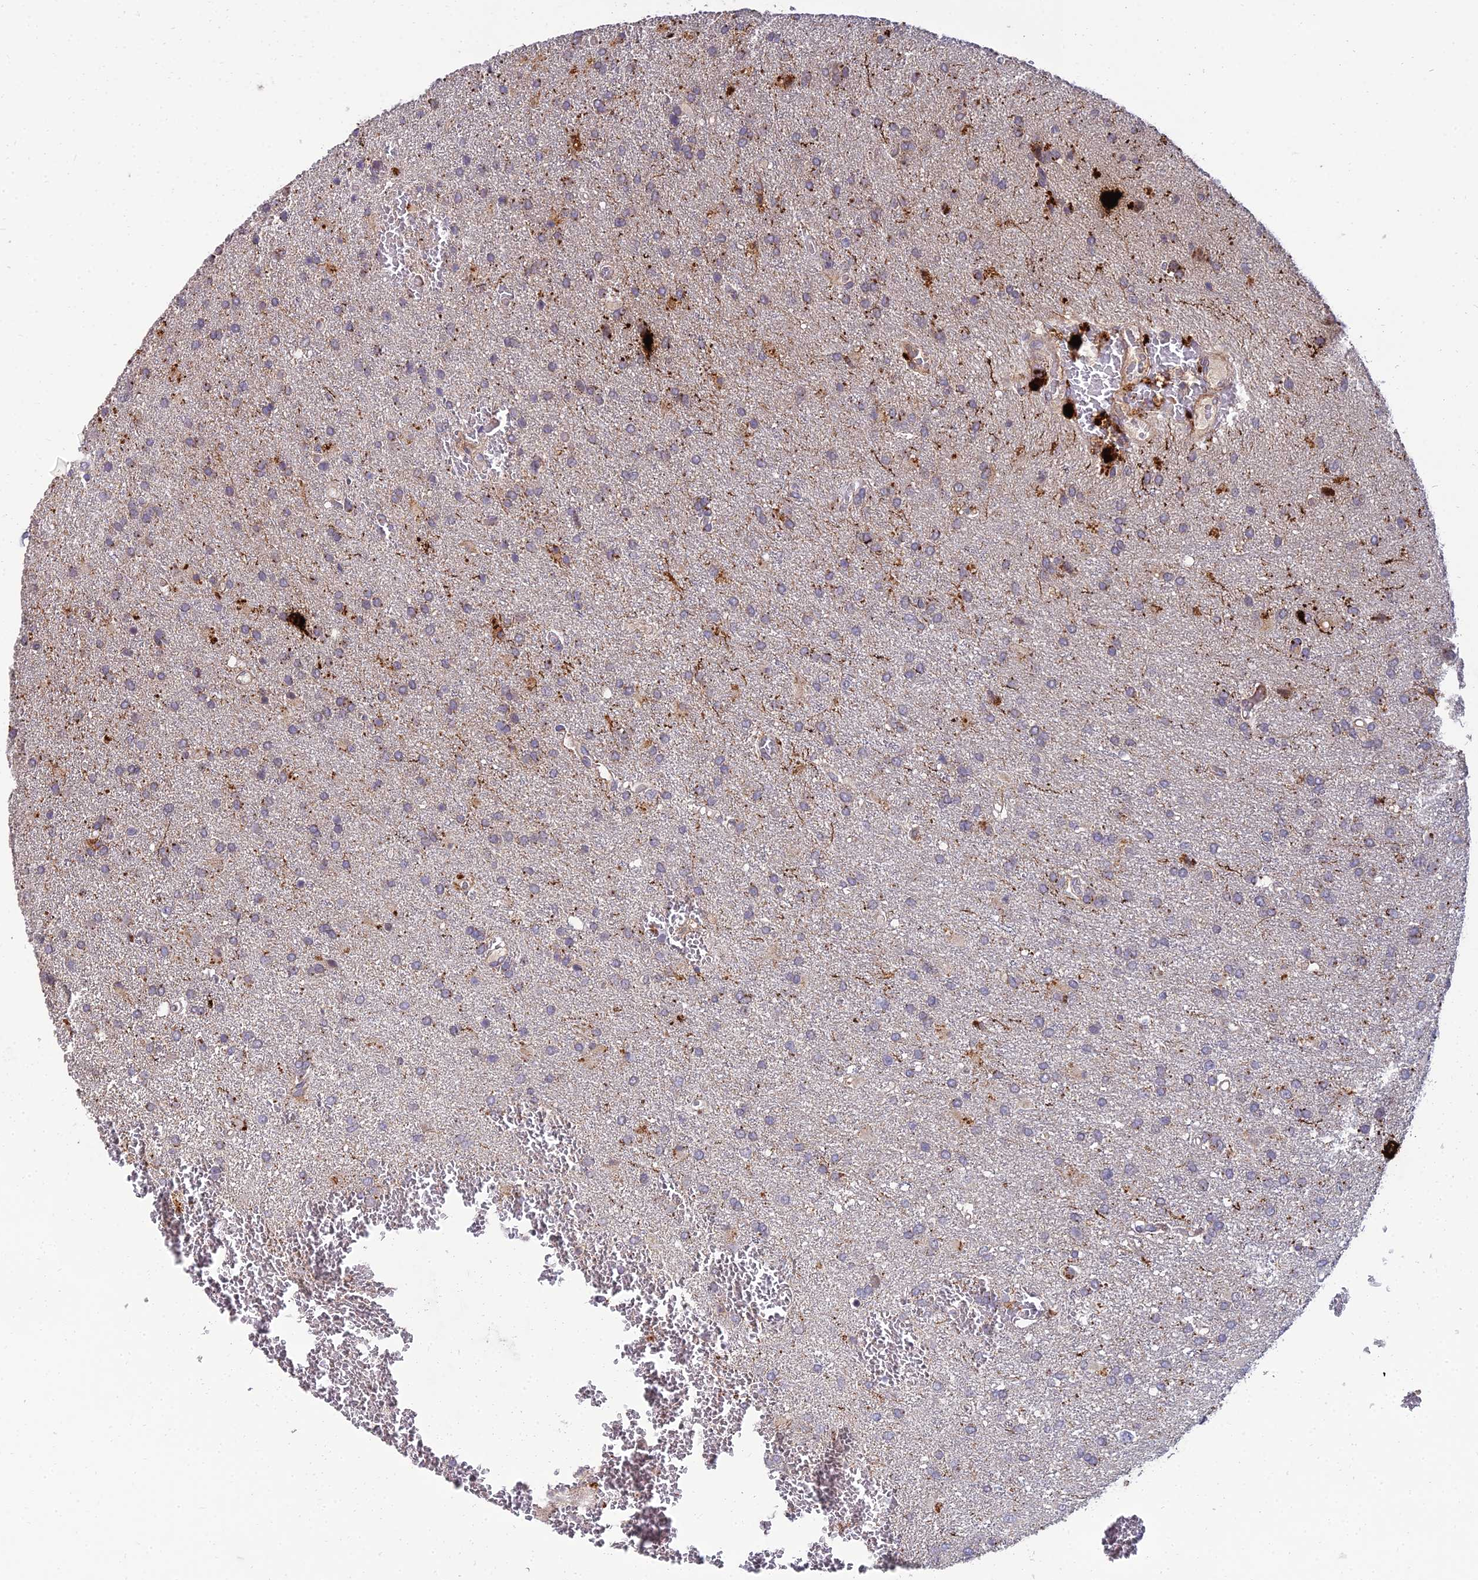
{"staining": {"intensity": "weak", "quantity": "25%-75%", "location": "cytoplasmic/membranous"}, "tissue": "glioma", "cell_type": "Tumor cells", "image_type": "cancer", "snomed": [{"axis": "morphology", "description": "Glioma, malignant, High grade"}, {"axis": "topography", "description": "Brain"}], "caption": "About 25%-75% of tumor cells in glioma display weak cytoplasmic/membranous protein staining as visualized by brown immunohistochemical staining.", "gene": "NPY", "patient": {"sex": "female", "age": 74}}